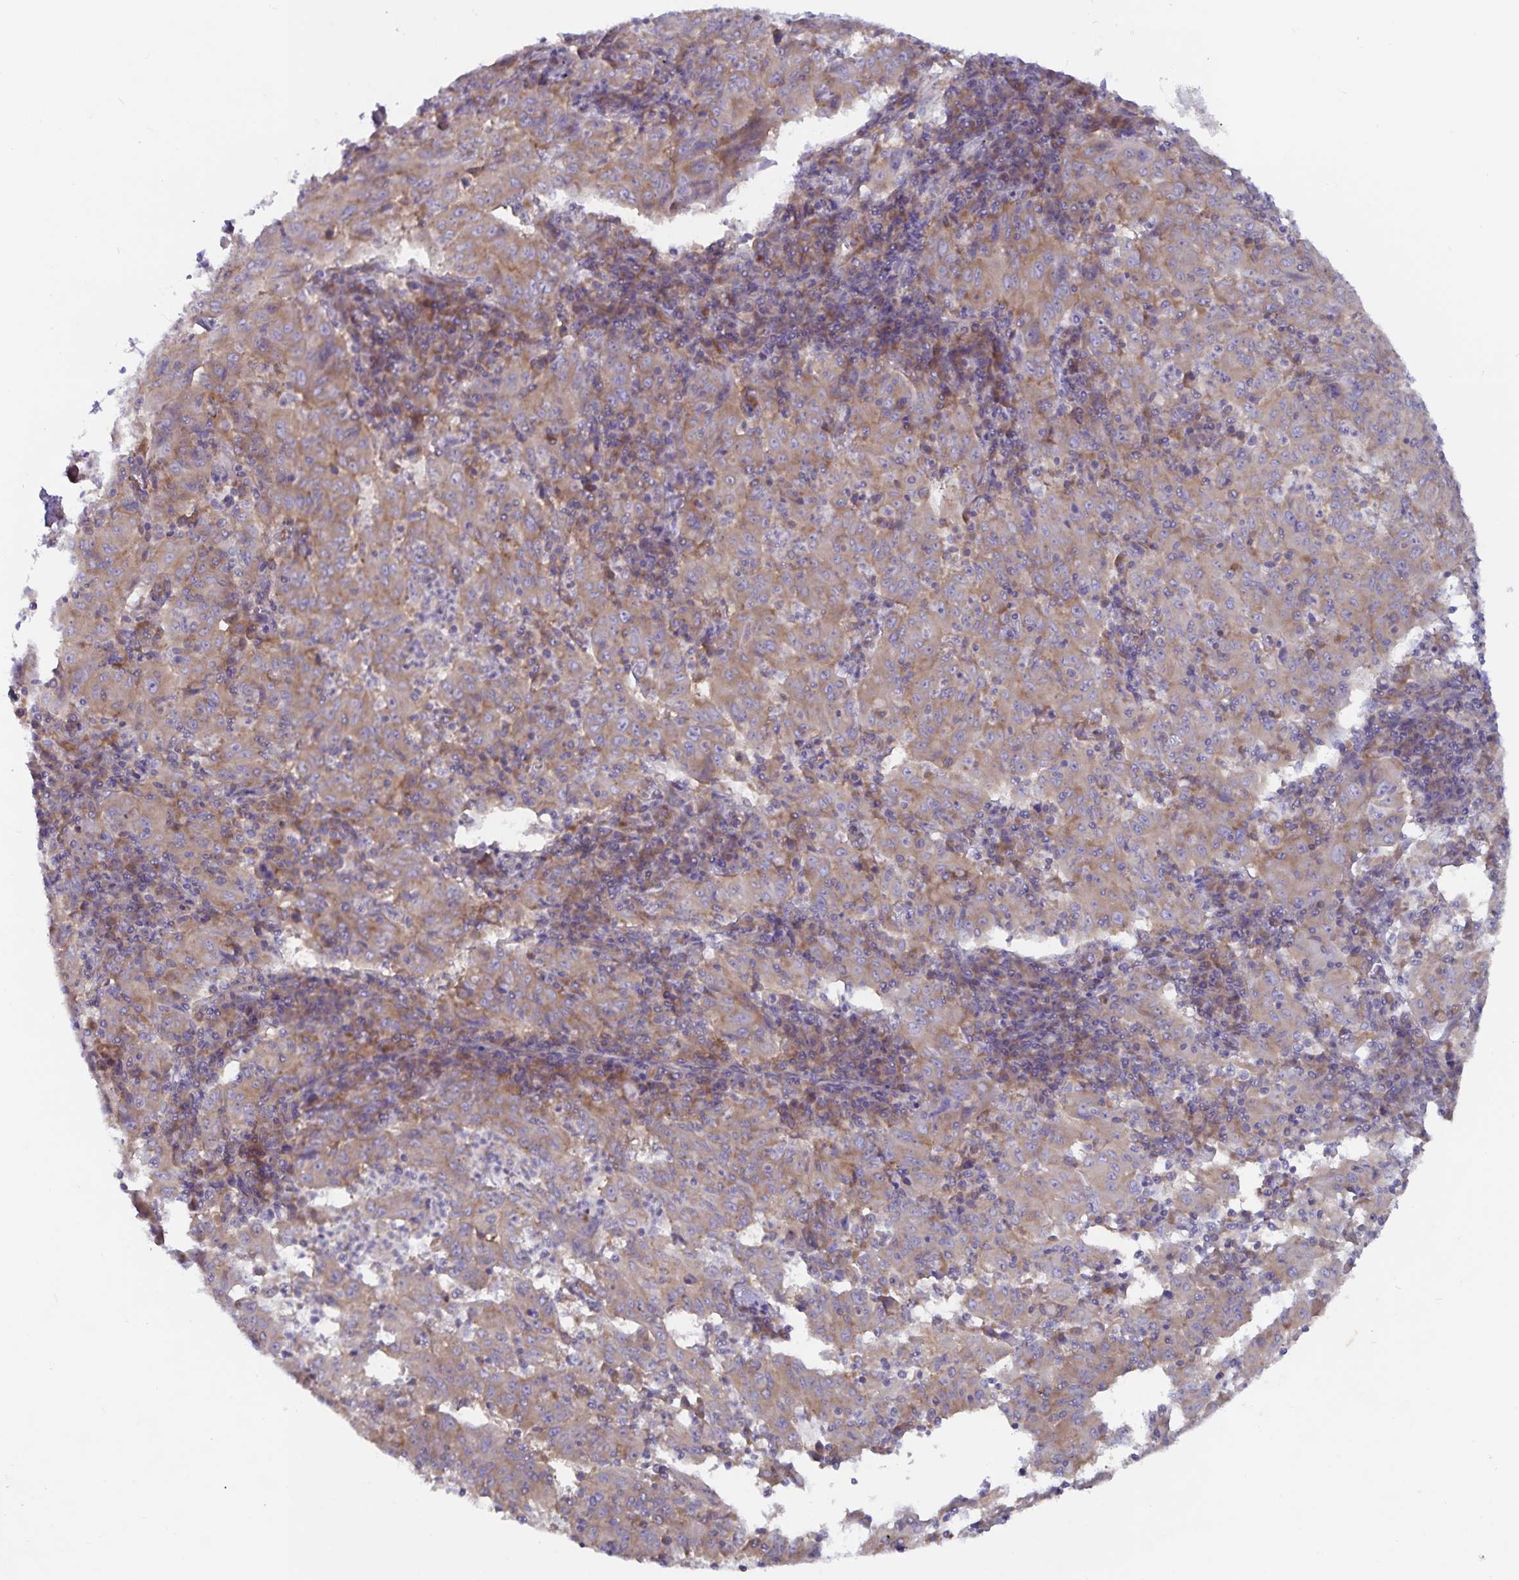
{"staining": {"intensity": "moderate", "quantity": ">75%", "location": "cytoplasmic/membranous"}, "tissue": "pancreatic cancer", "cell_type": "Tumor cells", "image_type": "cancer", "snomed": [{"axis": "morphology", "description": "Adenocarcinoma, NOS"}, {"axis": "topography", "description": "Pancreas"}], "caption": "Pancreatic cancer (adenocarcinoma) was stained to show a protein in brown. There is medium levels of moderate cytoplasmic/membranous expression in about >75% of tumor cells. The protein is shown in brown color, while the nuclei are stained blue.", "gene": "FAM120A", "patient": {"sex": "male", "age": 63}}